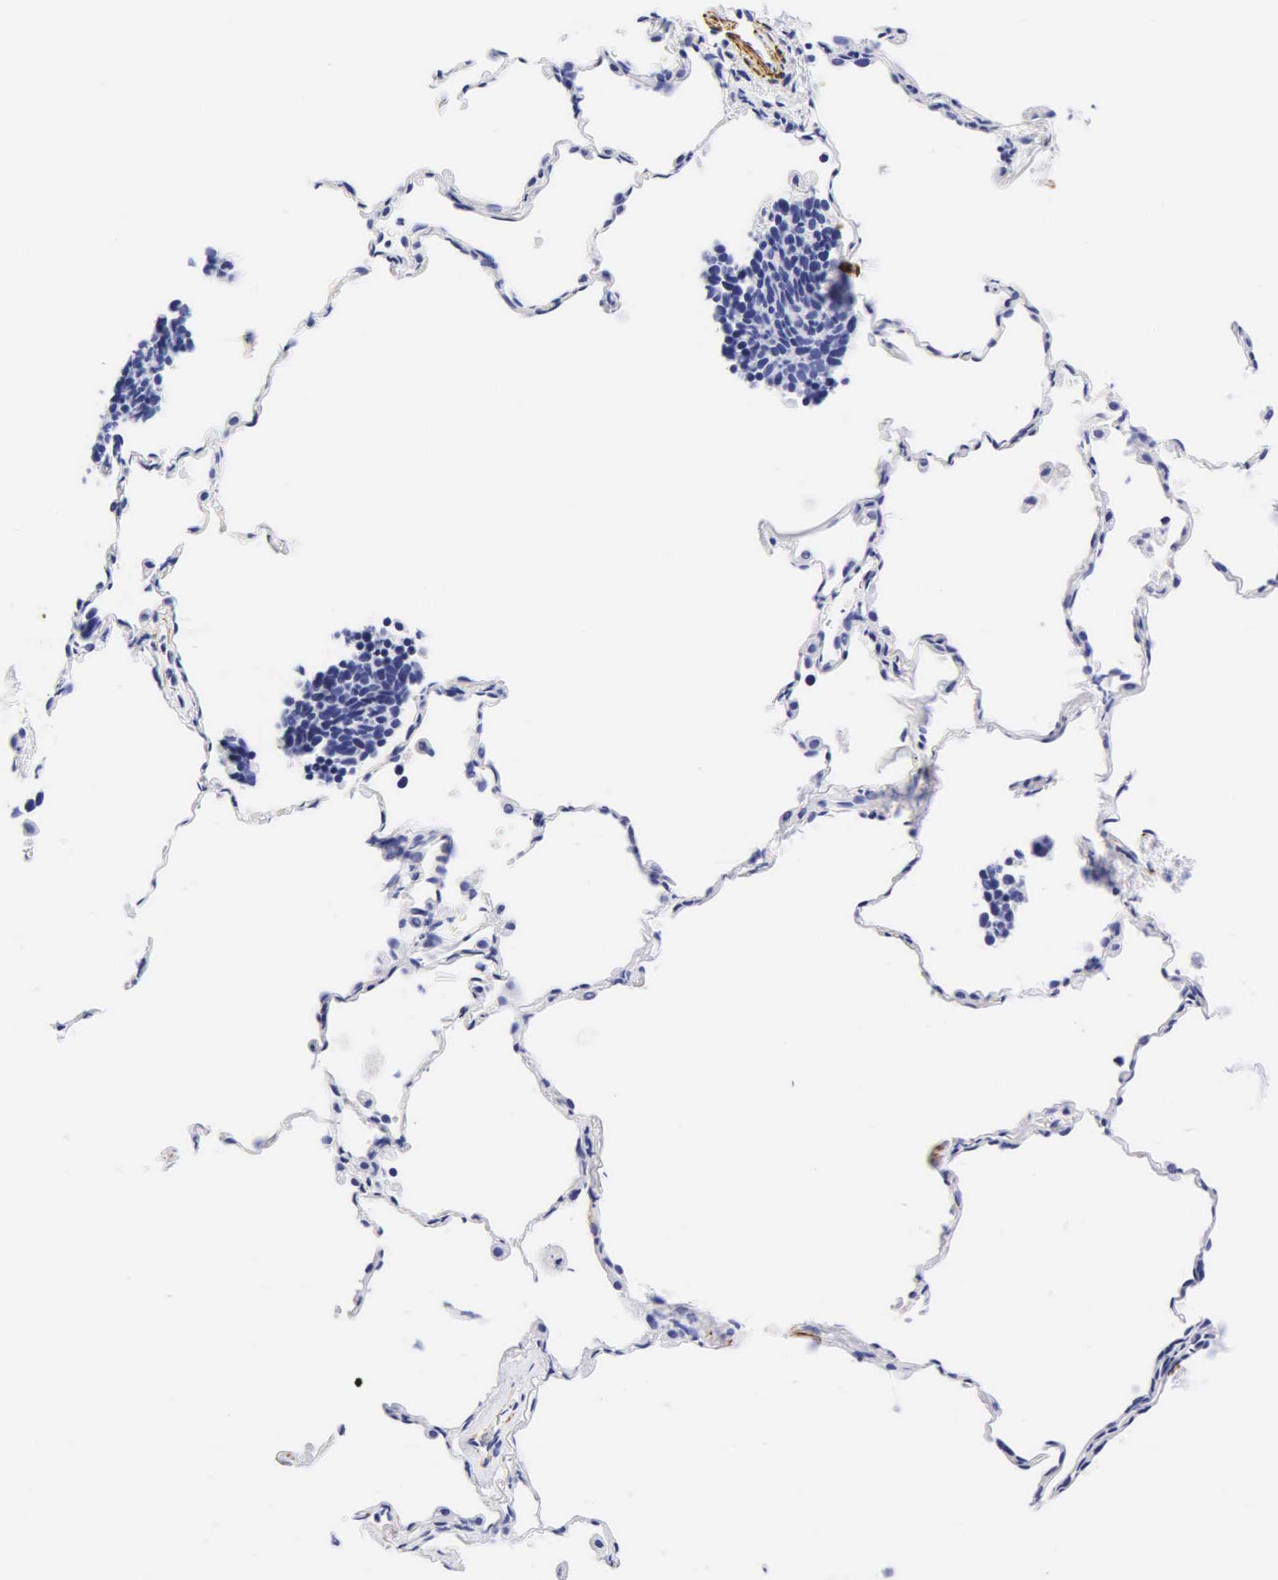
{"staining": {"intensity": "negative", "quantity": "none", "location": "none"}, "tissue": "lung cancer", "cell_type": "Tumor cells", "image_type": "cancer", "snomed": [{"axis": "morphology", "description": "Neoplasm, malignant, NOS"}, {"axis": "topography", "description": "Lung"}], "caption": "Immunohistochemistry (IHC) photomicrograph of human lung cancer (malignant neoplasm) stained for a protein (brown), which reveals no positivity in tumor cells.", "gene": "DES", "patient": {"sex": "female", "age": 75}}